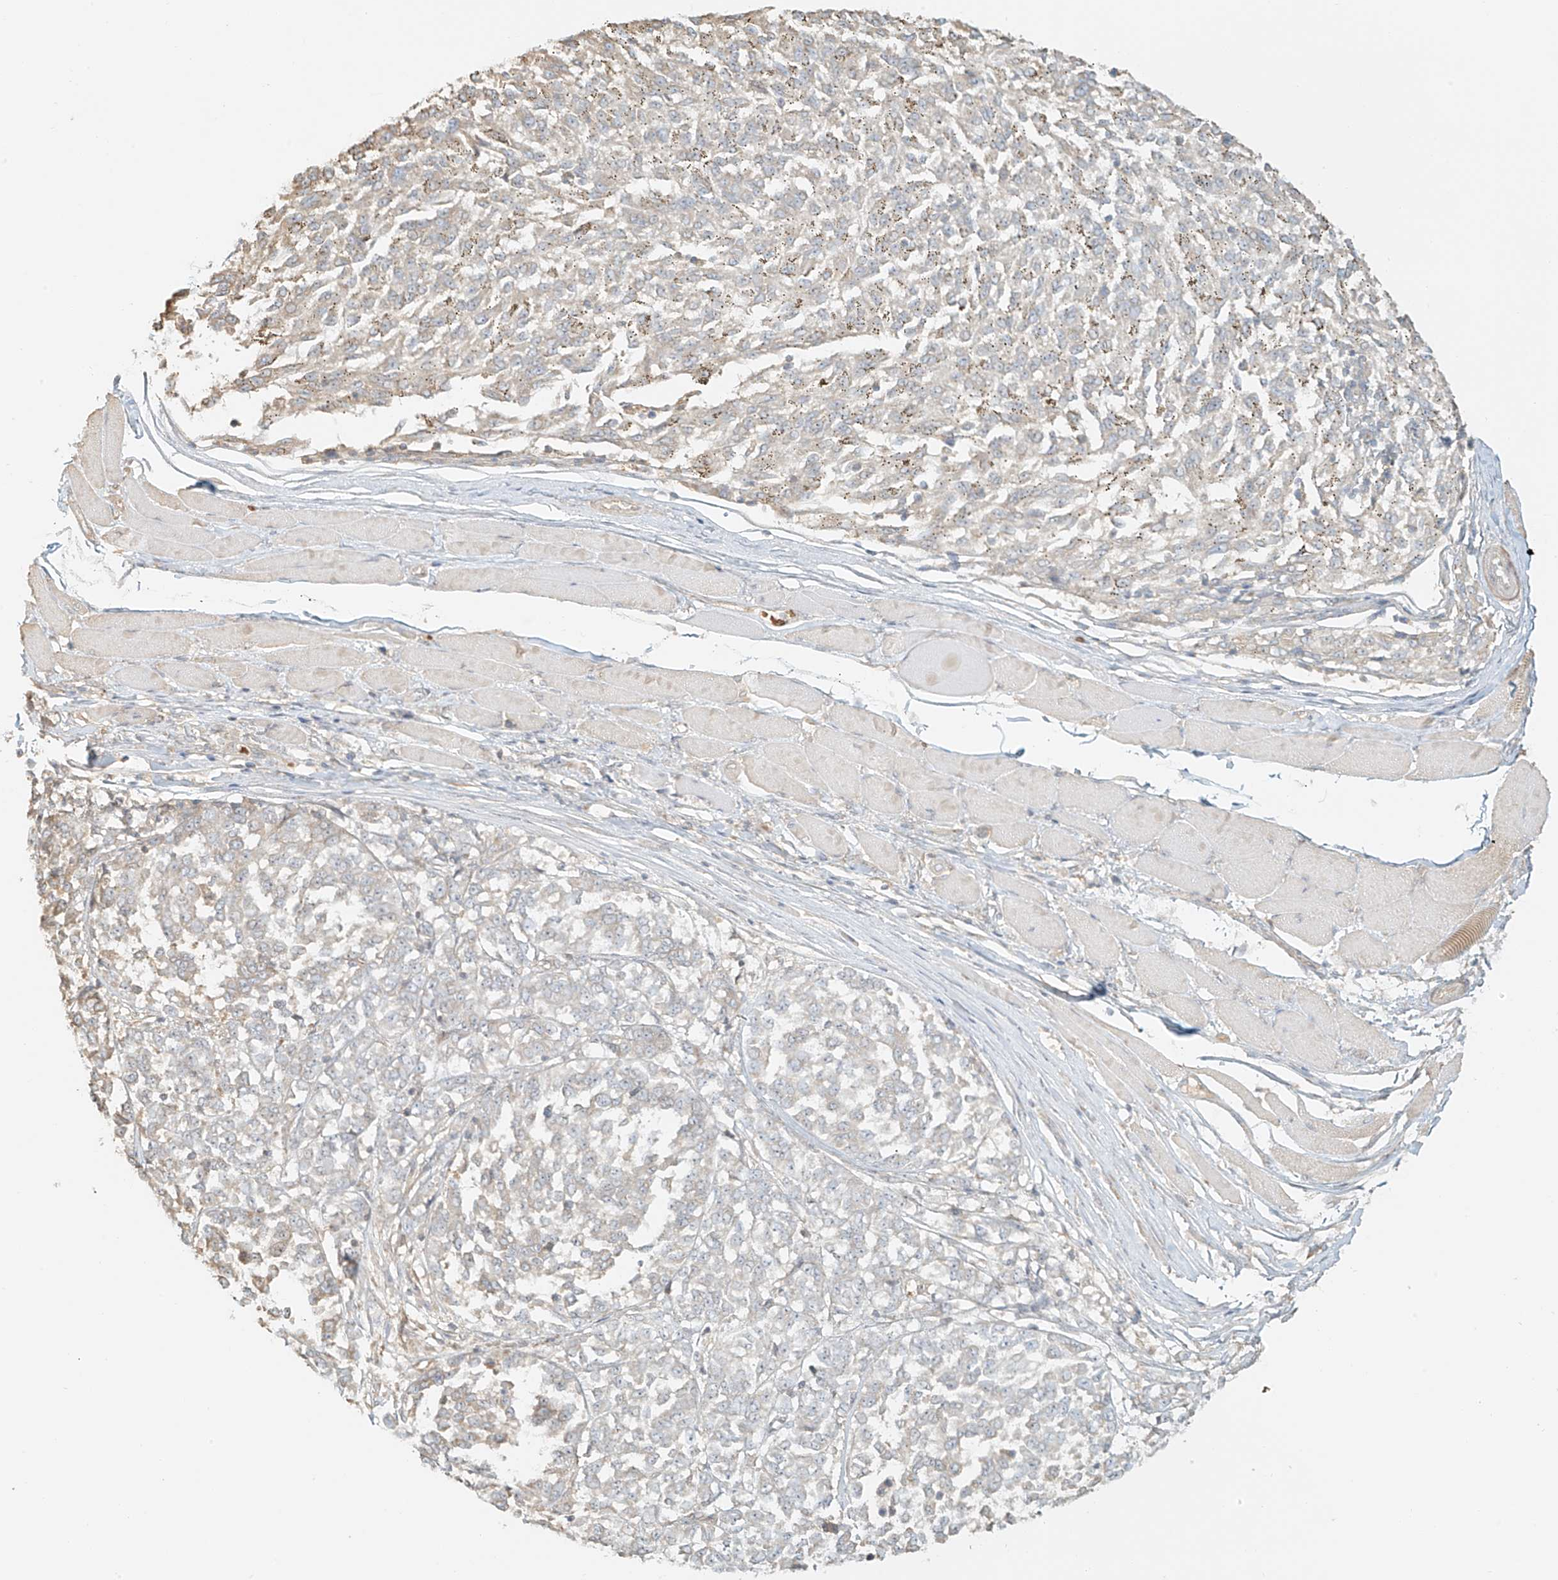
{"staining": {"intensity": "negative", "quantity": "none", "location": "none"}, "tissue": "melanoma", "cell_type": "Tumor cells", "image_type": "cancer", "snomed": [{"axis": "morphology", "description": "Malignant melanoma, NOS"}, {"axis": "topography", "description": "Skin"}], "caption": "Malignant melanoma stained for a protein using immunohistochemistry demonstrates no staining tumor cells.", "gene": "UPK1B", "patient": {"sex": "female", "age": 72}}